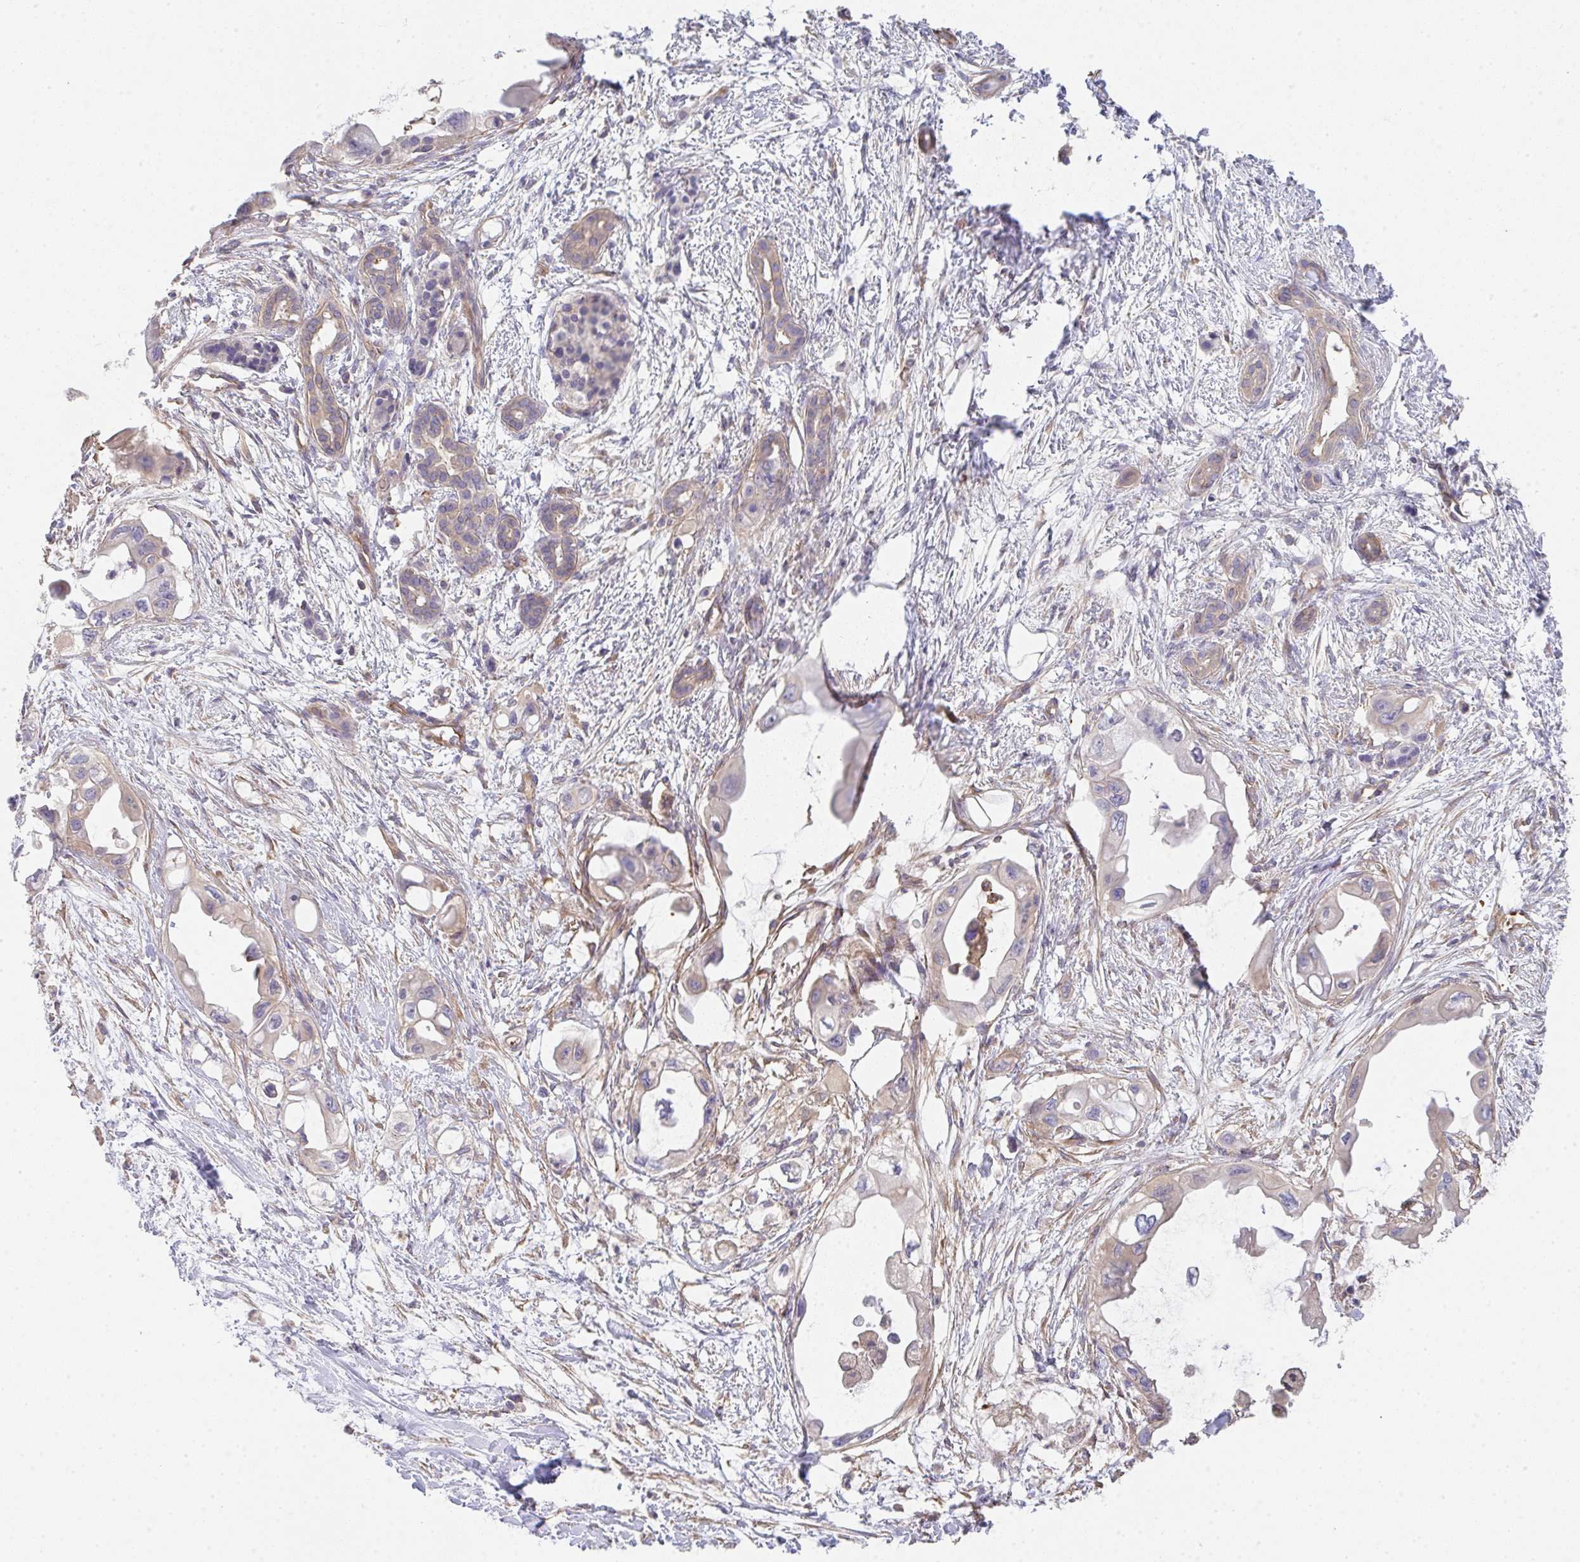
{"staining": {"intensity": "weak", "quantity": "<25%", "location": "cytoplasmic/membranous"}, "tissue": "pancreatic cancer", "cell_type": "Tumor cells", "image_type": "cancer", "snomed": [{"axis": "morphology", "description": "Adenocarcinoma, NOS"}, {"axis": "topography", "description": "Pancreas"}], "caption": "Adenocarcinoma (pancreatic) was stained to show a protein in brown. There is no significant expression in tumor cells.", "gene": "TMEM229A", "patient": {"sex": "male", "age": 61}}